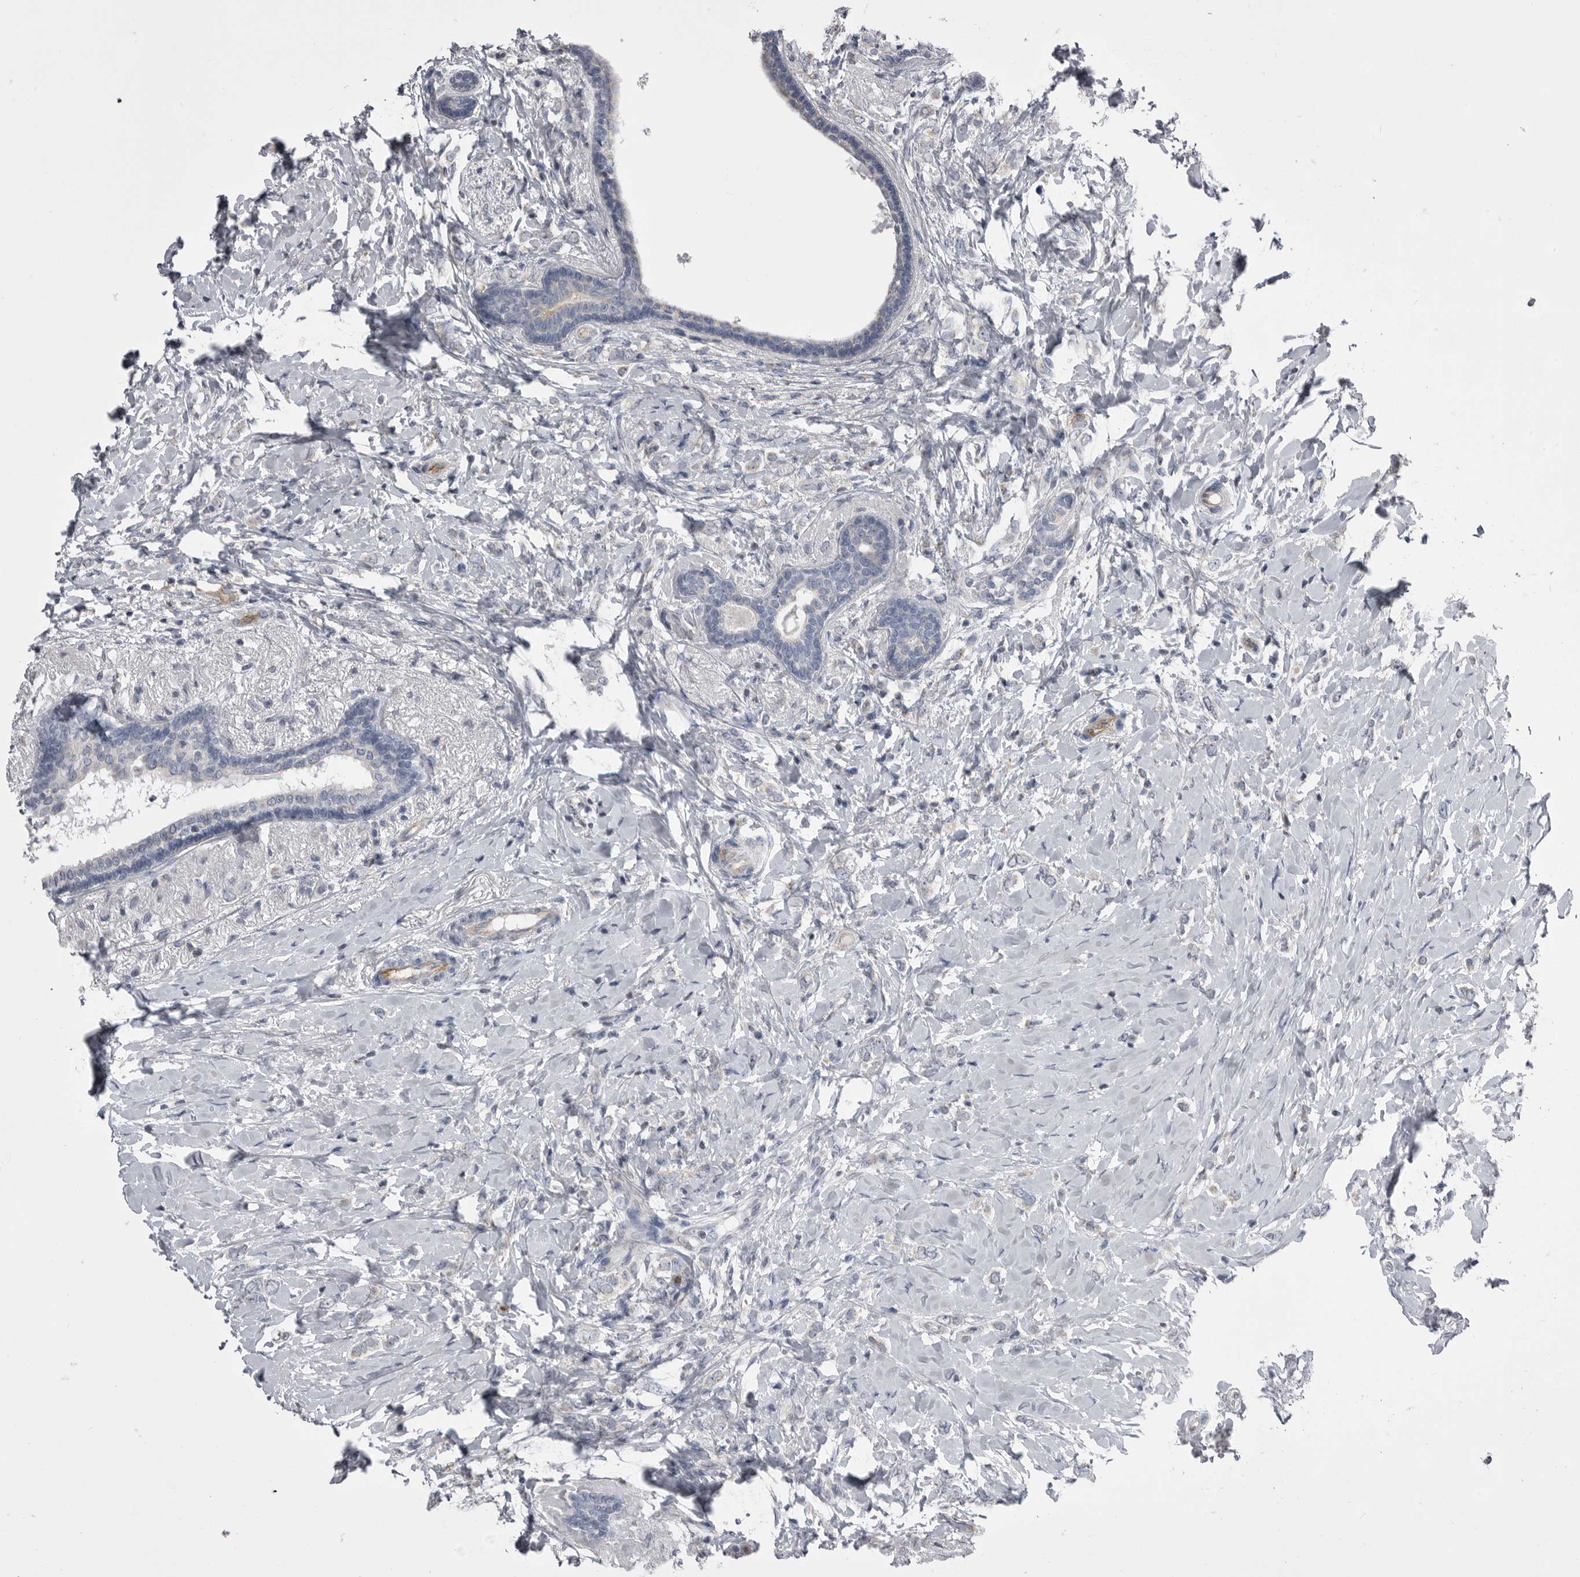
{"staining": {"intensity": "negative", "quantity": "none", "location": "none"}, "tissue": "breast cancer", "cell_type": "Tumor cells", "image_type": "cancer", "snomed": [{"axis": "morphology", "description": "Normal tissue, NOS"}, {"axis": "morphology", "description": "Lobular carcinoma"}, {"axis": "topography", "description": "Breast"}], "caption": "Tumor cells are negative for protein expression in human breast cancer.", "gene": "OPLAH", "patient": {"sex": "female", "age": 47}}